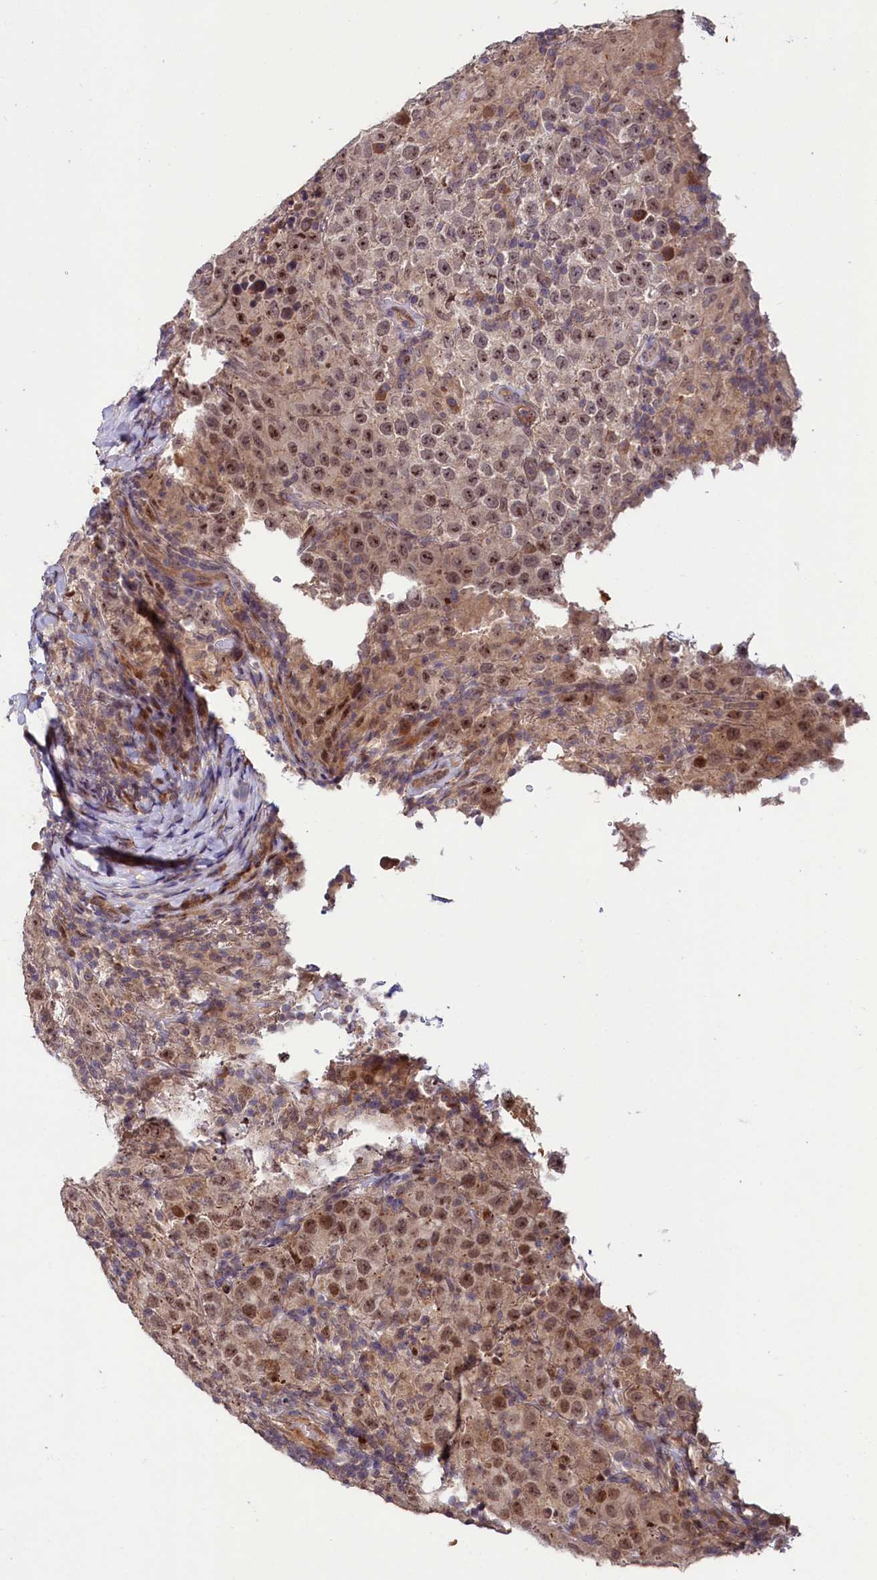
{"staining": {"intensity": "moderate", "quantity": ">75%", "location": "nuclear"}, "tissue": "testis cancer", "cell_type": "Tumor cells", "image_type": "cancer", "snomed": [{"axis": "morphology", "description": "Normal tissue, NOS"}, {"axis": "morphology", "description": "Urothelial carcinoma, High grade"}, {"axis": "morphology", "description": "Seminoma, NOS"}, {"axis": "morphology", "description": "Carcinoma, Embryonal, NOS"}, {"axis": "topography", "description": "Urinary bladder"}, {"axis": "topography", "description": "Testis"}], "caption": "Moderate nuclear positivity for a protein is seen in approximately >75% of tumor cells of testis embryonal carcinoma using IHC.", "gene": "N4BP2L1", "patient": {"sex": "male", "age": 41}}